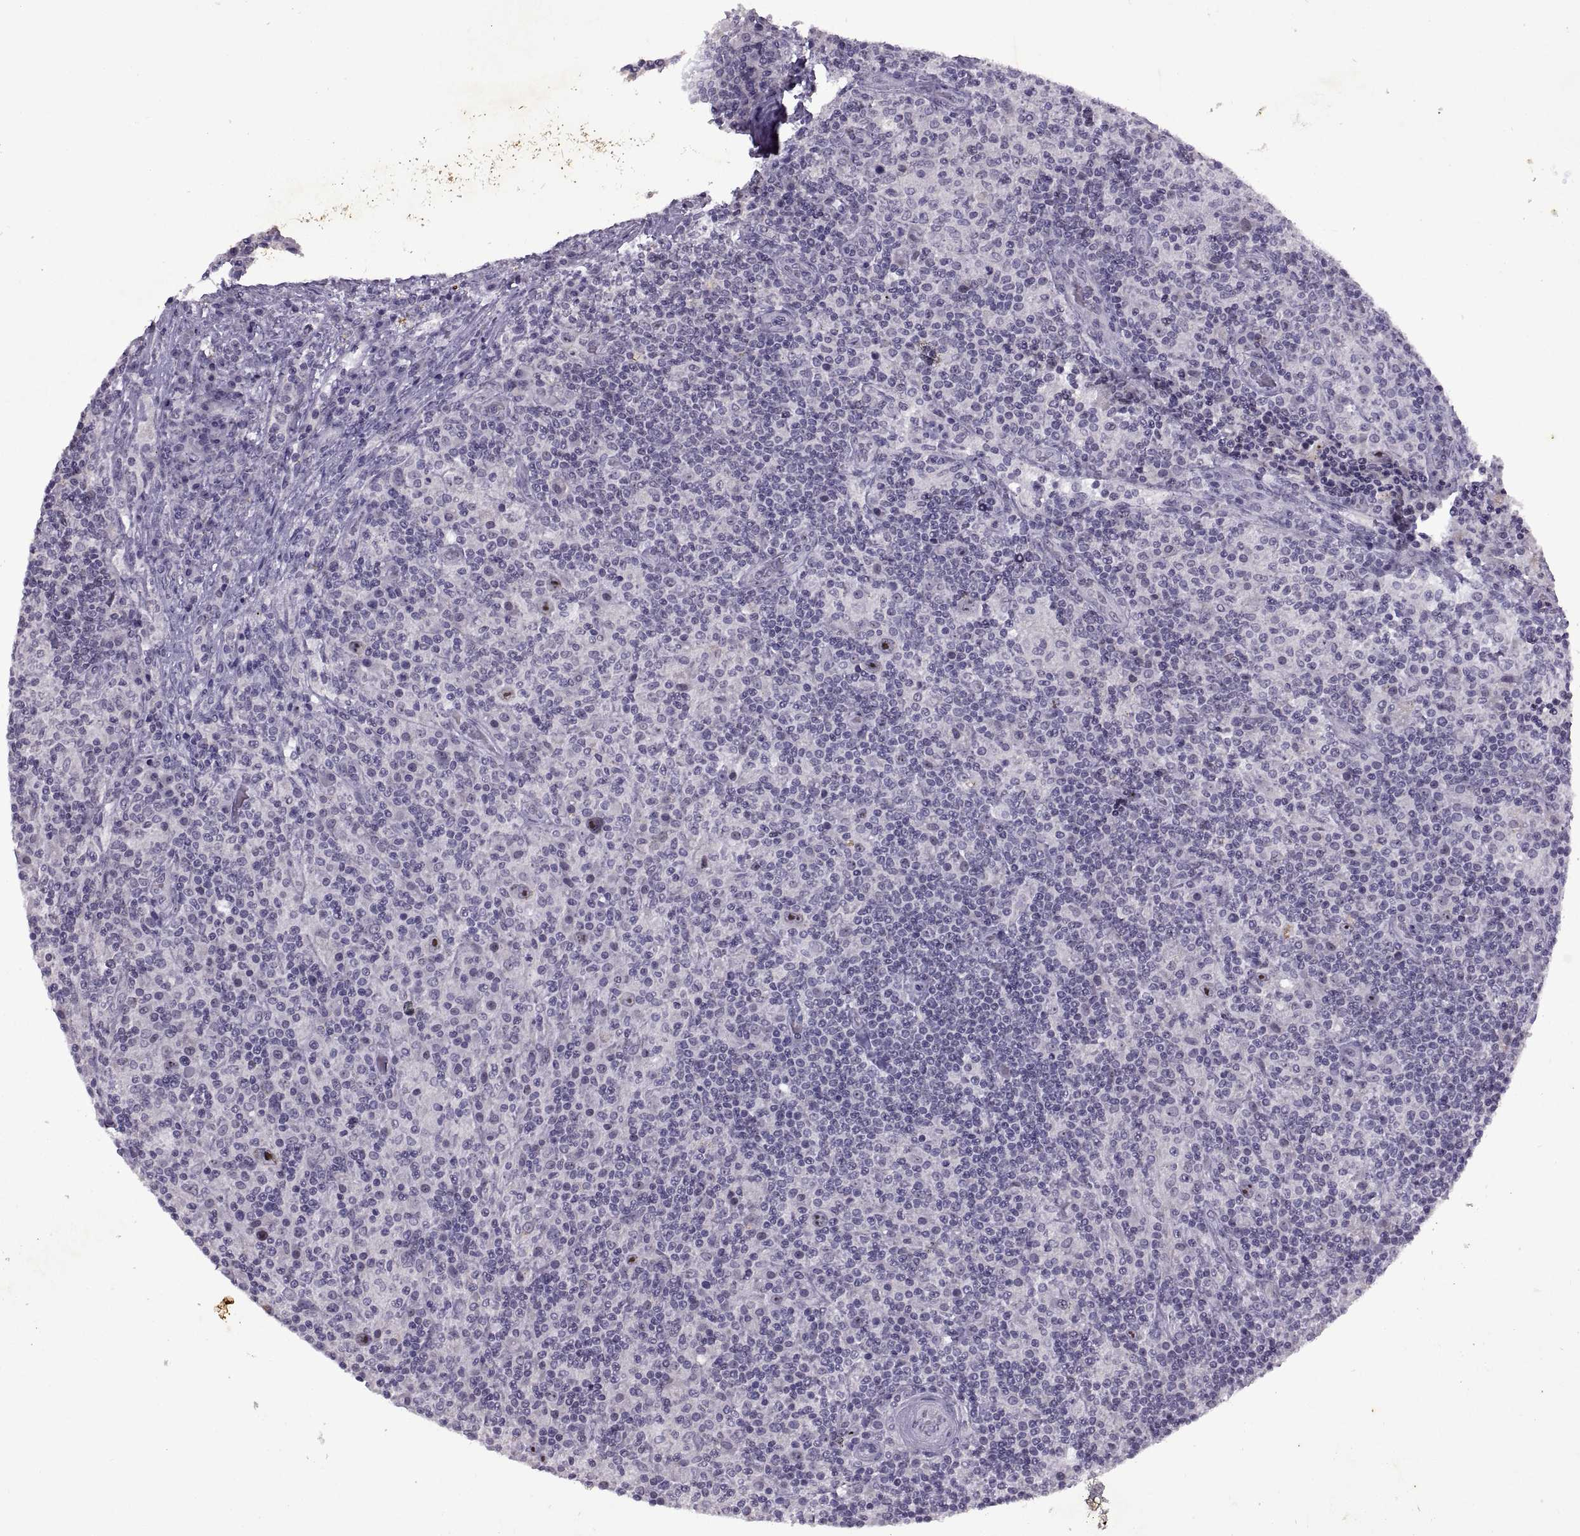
{"staining": {"intensity": "strong", "quantity": ">75%", "location": "nuclear"}, "tissue": "lymphoma", "cell_type": "Tumor cells", "image_type": "cancer", "snomed": [{"axis": "morphology", "description": "Hodgkin's disease, NOS"}, {"axis": "topography", "description": "Lymph node"}], "caption": "Hodgkin's disease was stained to show a protein in brown. There is high levels of strong nuclear positivity in about >75% of tumor cells. (brown staining indicates protein expression, while blue staining denotes nuclei).", "gene": "SINHCAF", "patient": {"sex": "male", "age": 70}}